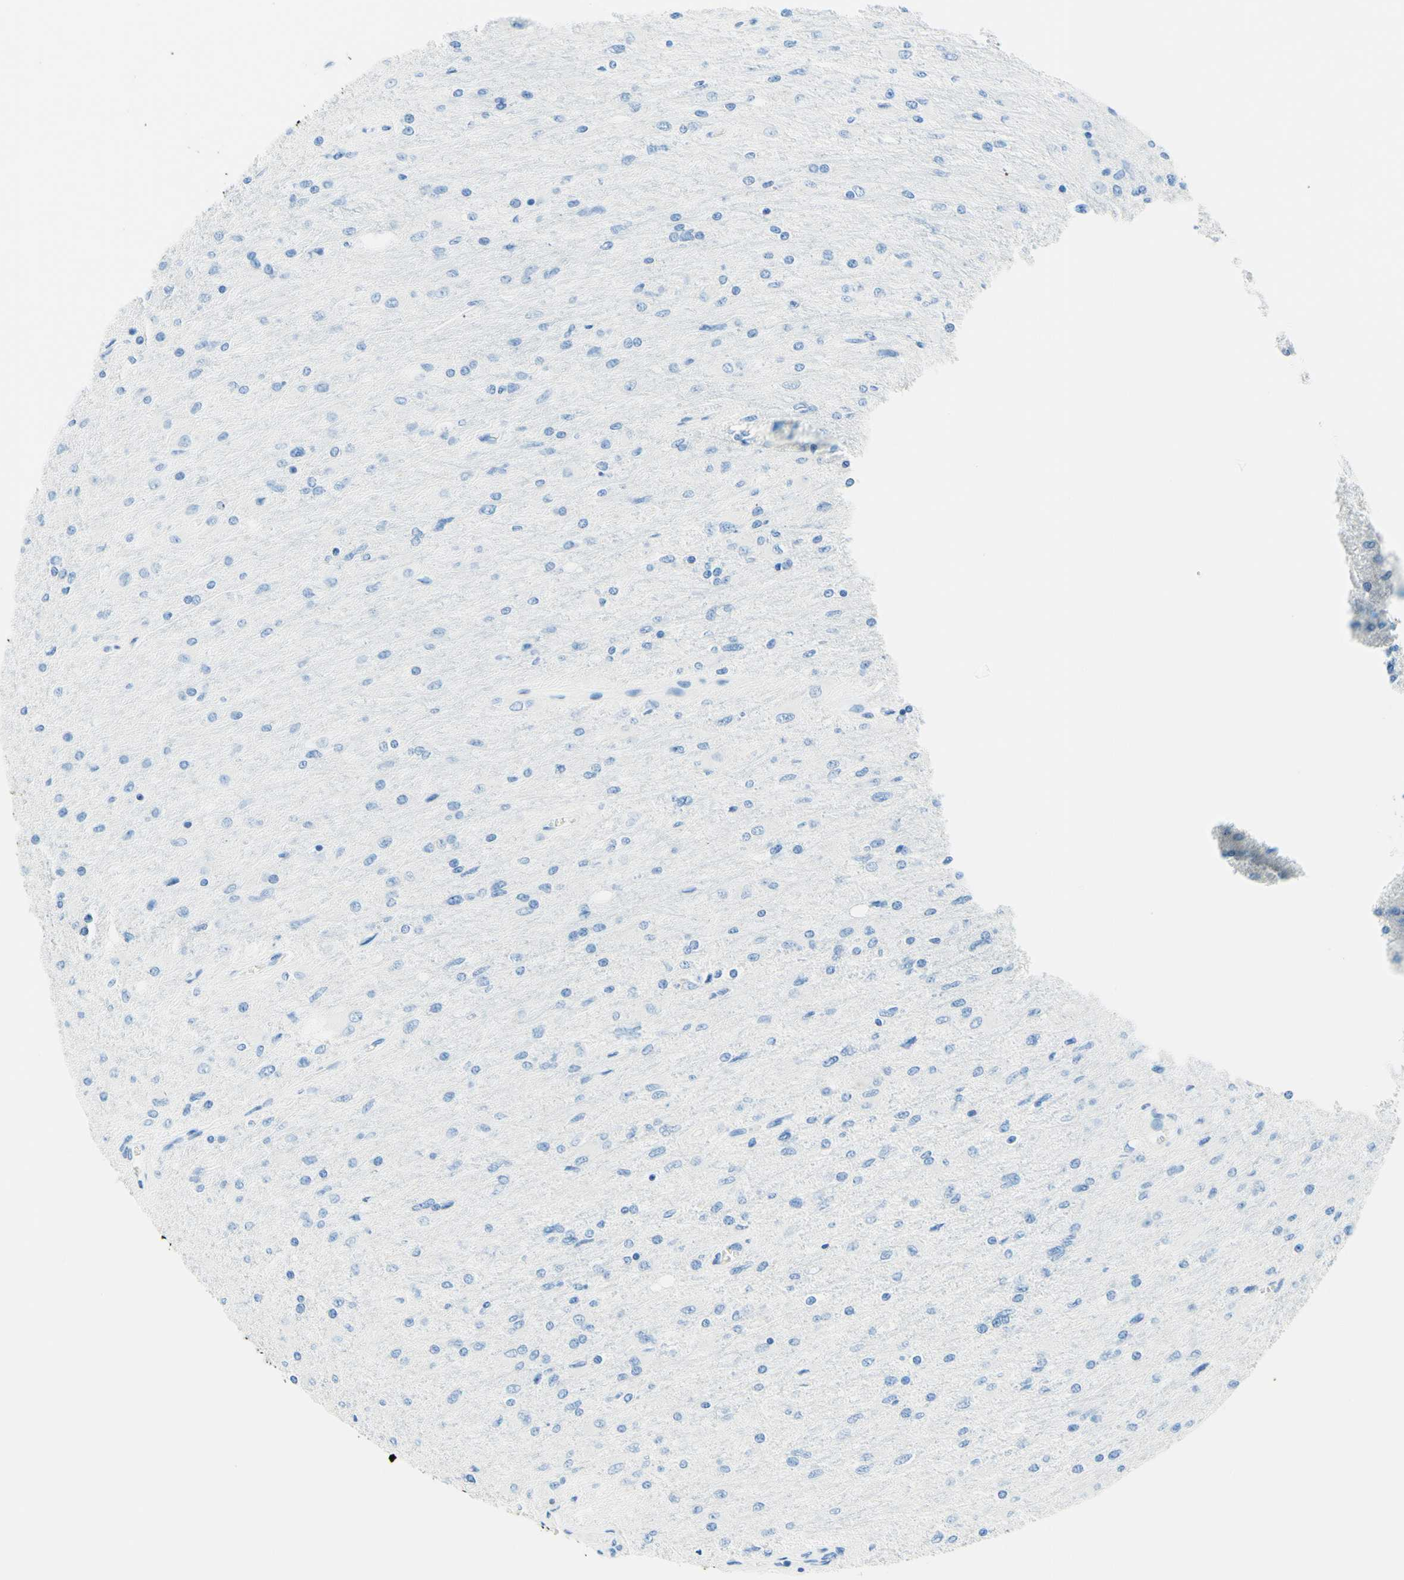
{"staining": {"intensity": "negative", "quantity": "none", "location": "none"}, "tissue": "glioma", "cell_type": "Tumor cells", "image_type": "cancer", "snomed": [{"axis": "morphology", "description": "Glioma, malignant, High grade"}, {"axis": "topography", "description": "Cerebral cortex"}], "caption": "Immunohistochemistry photomicrograph of neoplastic tissue: human glioma stained with DAB displays no significant protein staining in tumor cells. (IHC, brightfield microscopy, high magnification).", "gene": "MFAP5", "patient": {"sex": "female", "age": 36}}